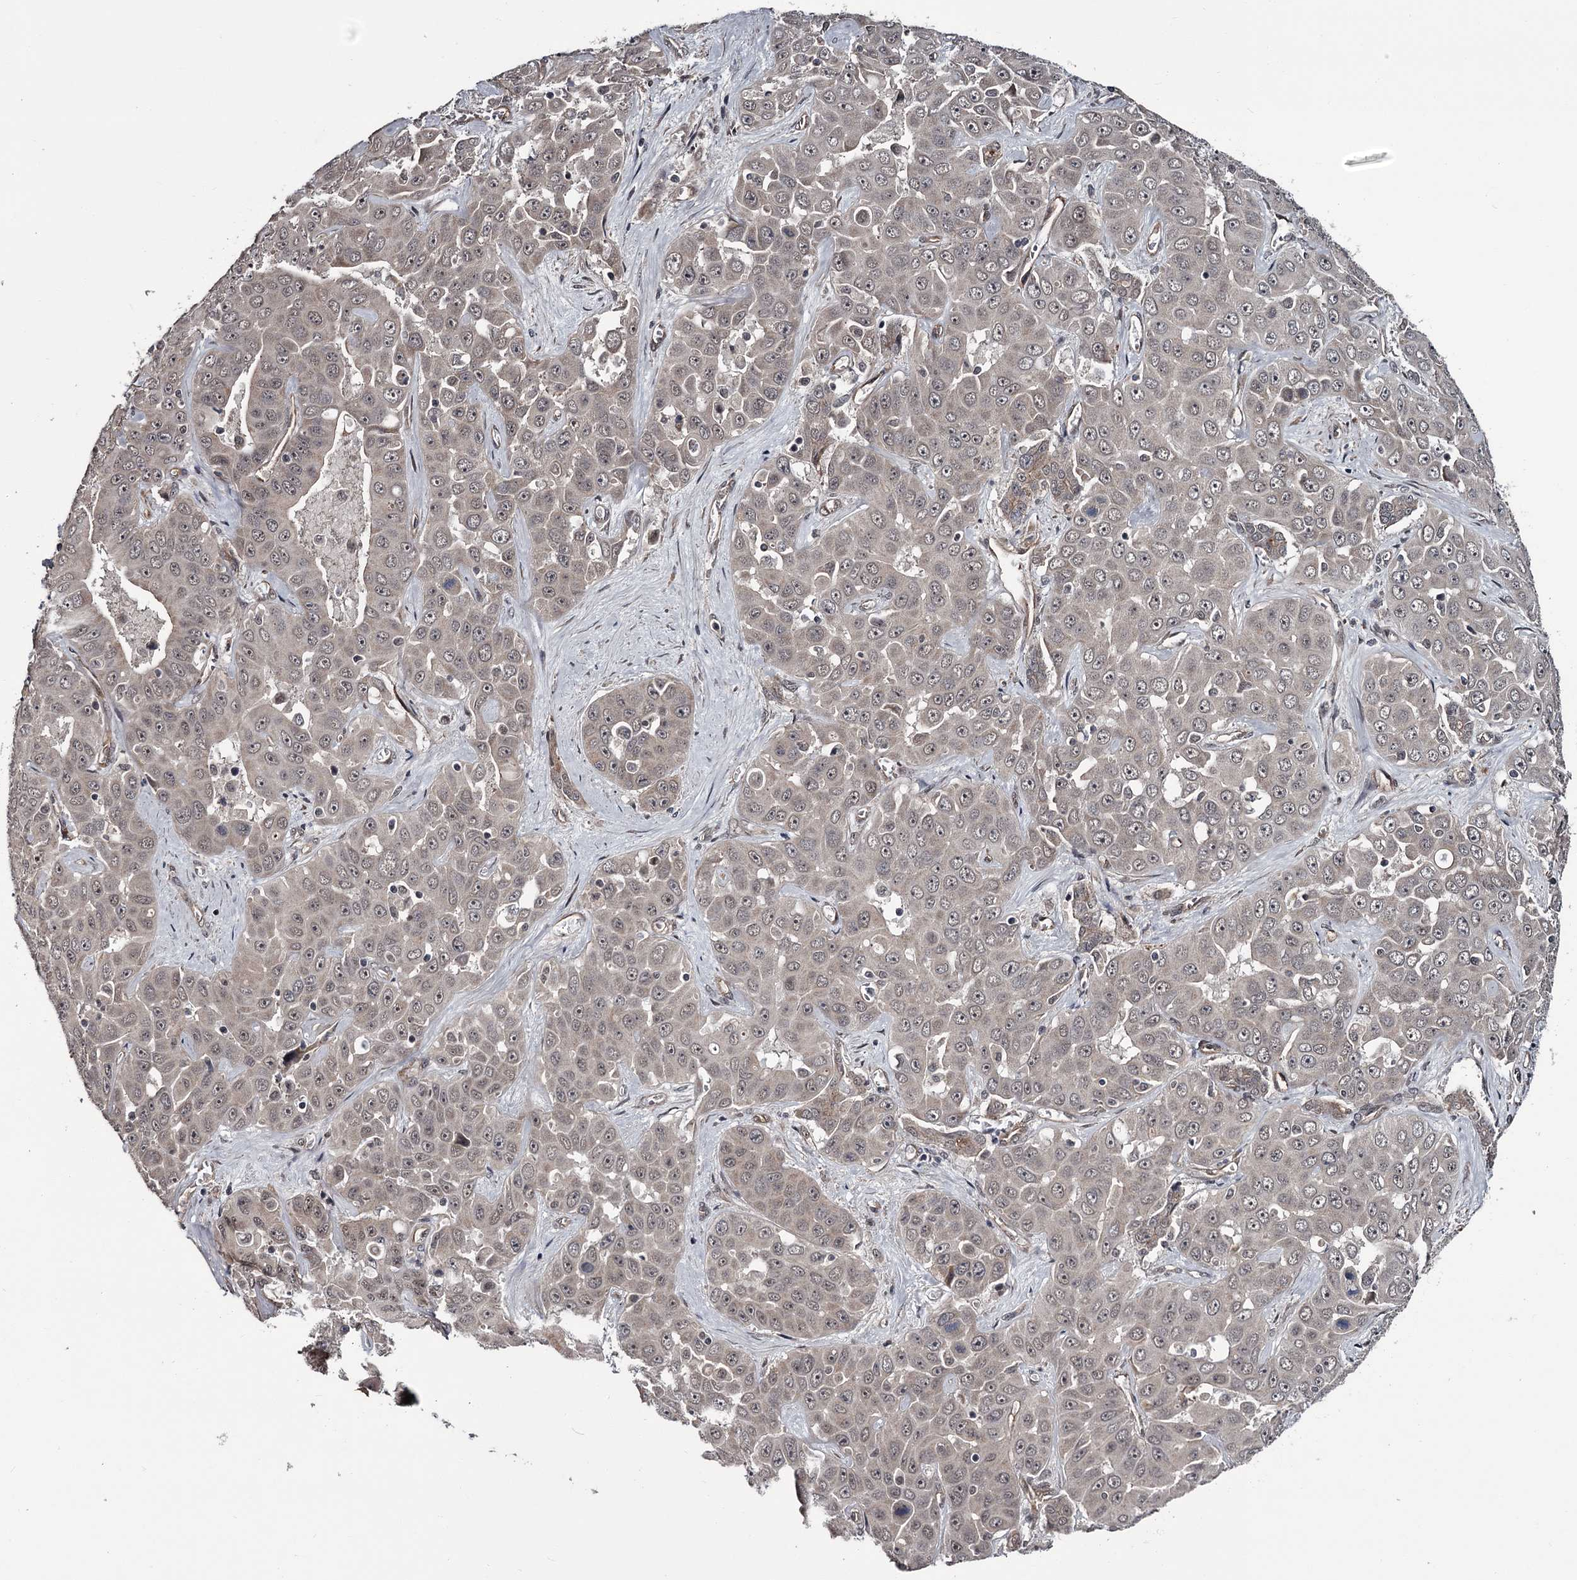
{"staining": {"intensity": "weak", "quantity": ">75%", "location": "nuclear"}, "tissue": "liver cancer", "cell_type": "Tumor cells", "image_type": "cancer", "snomed": [{"axis": "morphology", "description": "Cholangiocarcinoma"}, {"axis": "topography", "description": "Liver"}], "caption": "The immunohistochemical stain highlights weak nuclear staining in tumor cells of liver cancer (cholangiocarcinoma) tissue.", "gene": "CDC42EP2", "patient": {"sex": "female", "age": 52}}